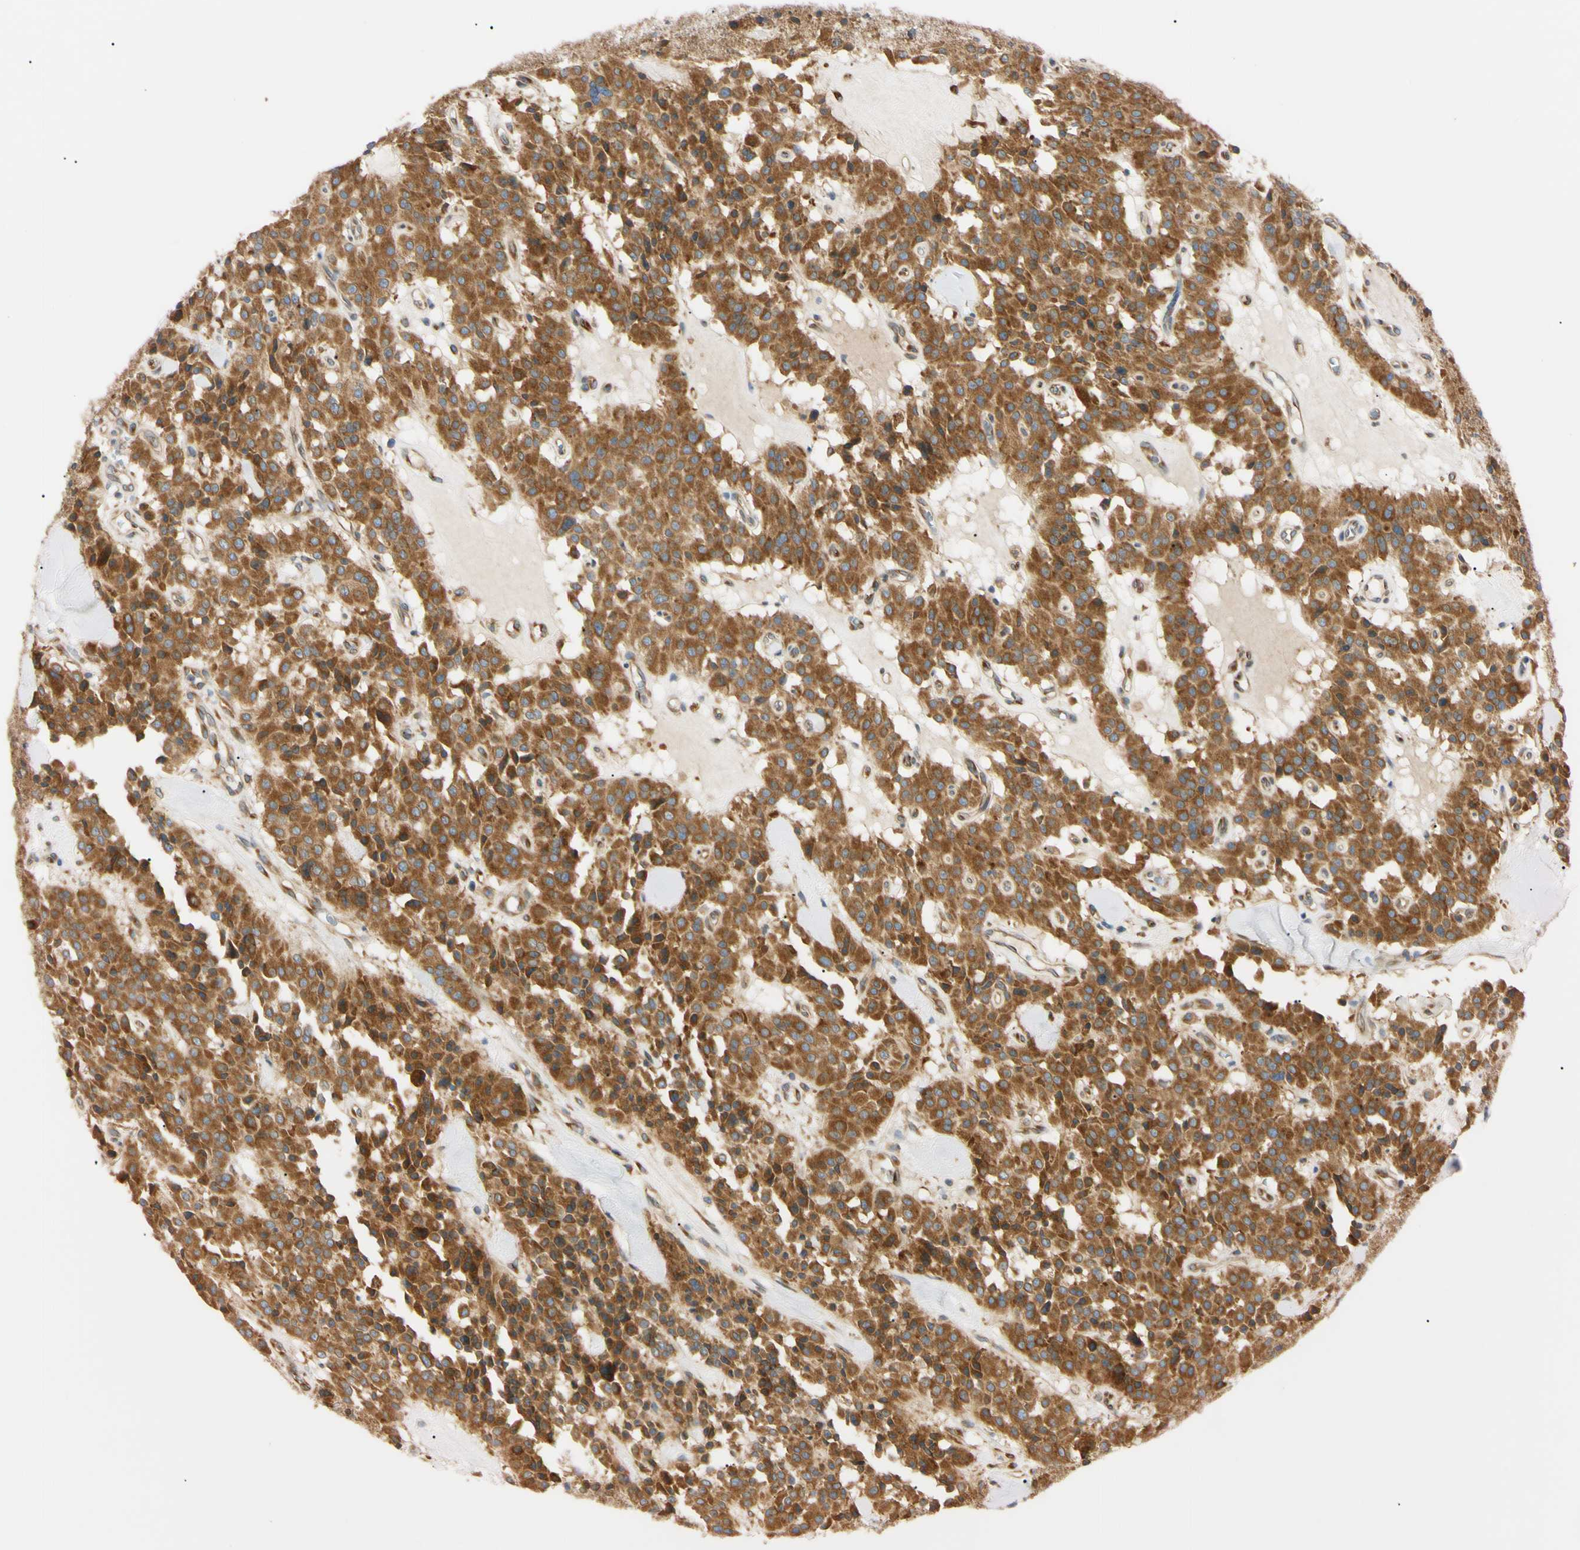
{"staining": {"intensity": "strong", "quantity": ">75%", "location": "cytoplasmic/membranous"}, "tissue": "carcinoid", "cell_type": "Tumor cells", "image_type": "cancer", "snomed": [{"axis": "morphology", "description": "Carcinoid, malignant, NOS"}, {"axis": "topography", "description": "Lung"}], "caption": "This image shows malignant carcinoid stained with IHC to label a protein in brown. The cytoplasmic/membranous of tumor cells show strong positivity for the protein. Nuclei are counter-stained blue.", "gene": "IER3IP1", "patient": {"sex": "male", "age": 30}}